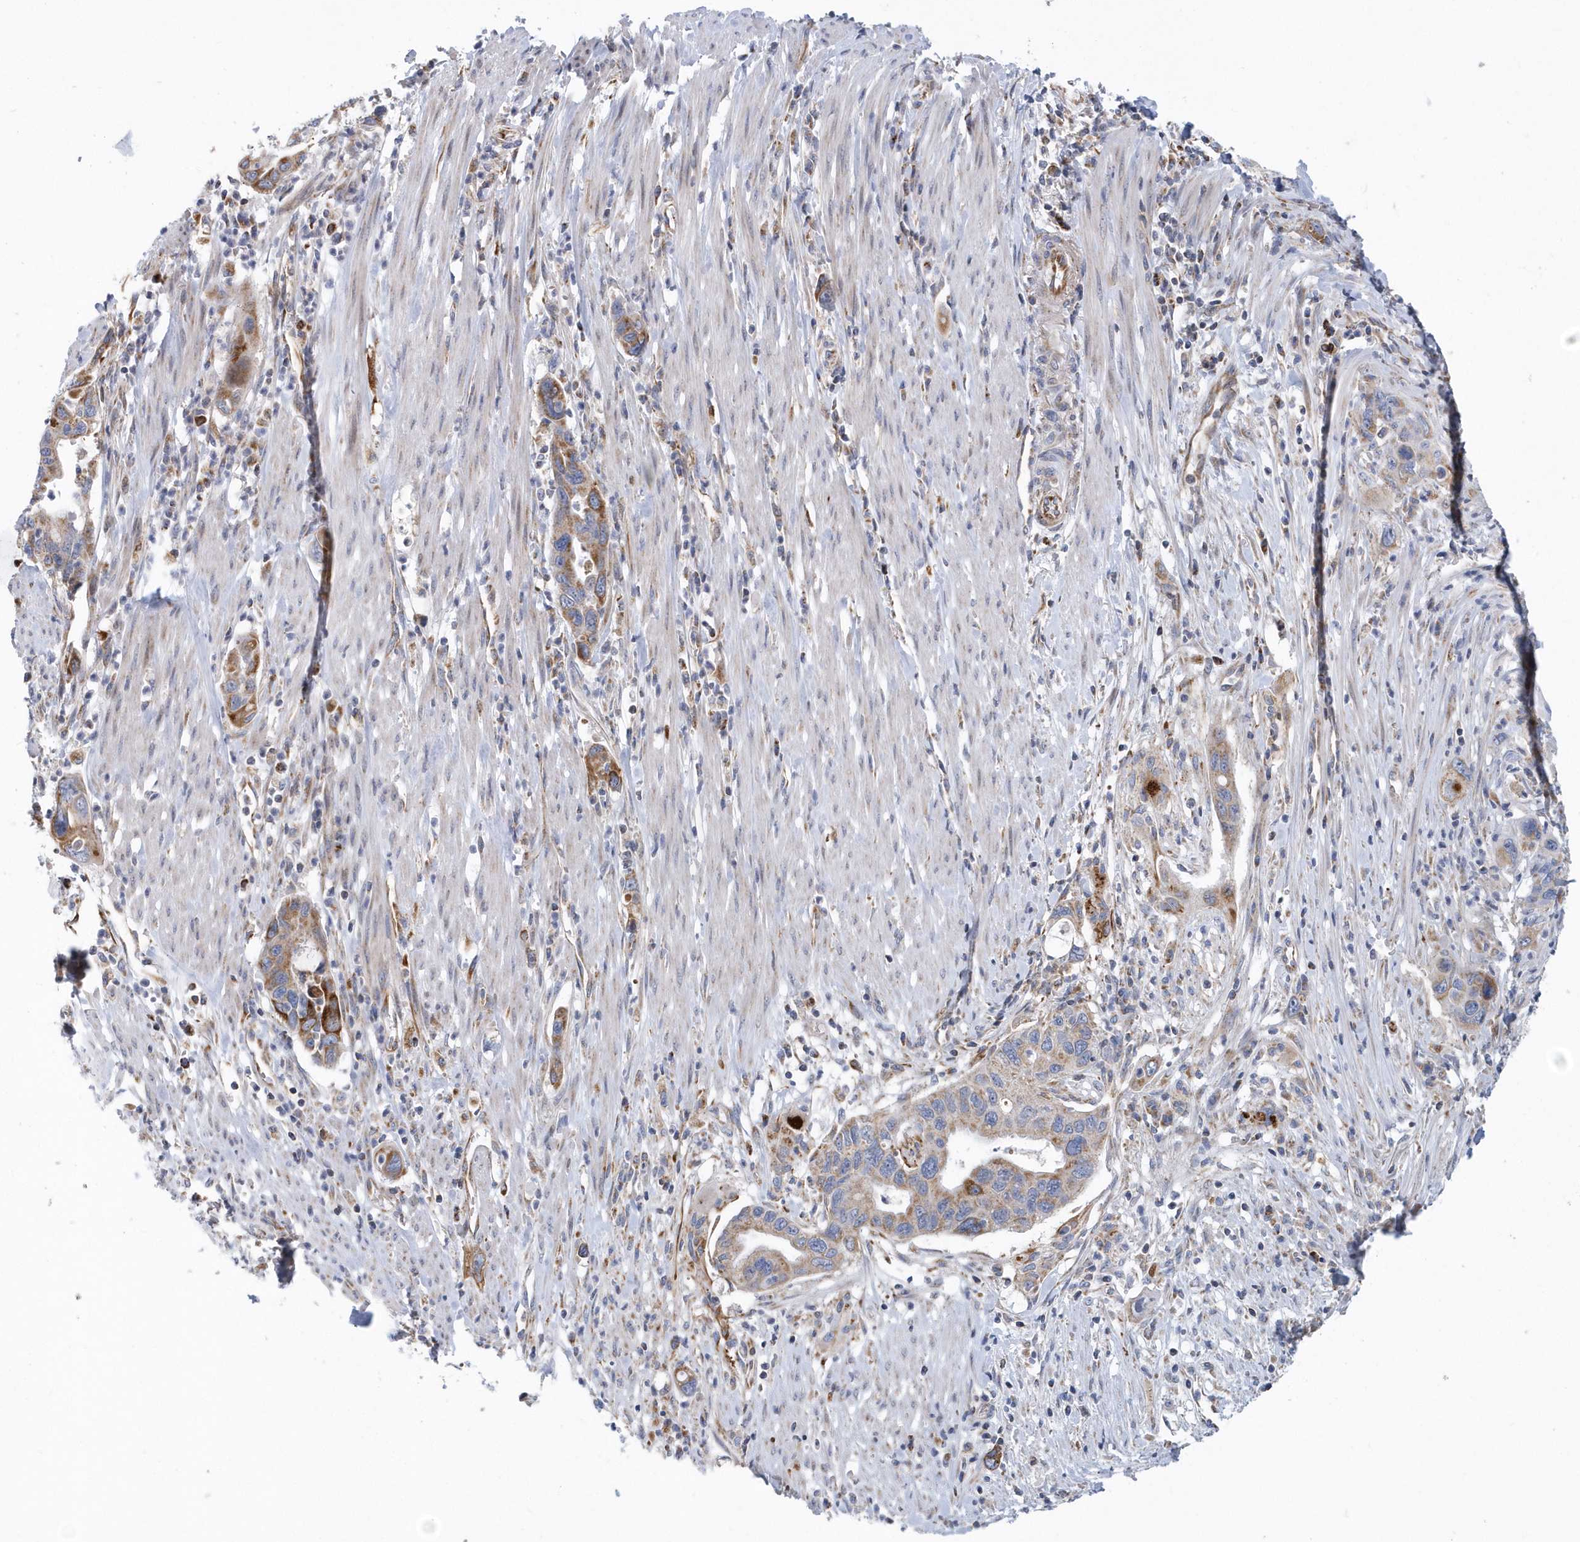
{"staining": {"intensity": "moderate", "quantity": ">75%", "location": "cytoplasmic/membranous"}, "tissue": "pancreatic cancer", "cell_type": "Tumor cells", "image_type": "cancer", "snomed": [{"axis": "morphology", "description": "Adenocarcinoma, NOS"}, {"axis": "topography", "description": "Pancreas"}], "caption": "Immunohistochemical staining of pancreatic cancer (adenocarcinoma) exhibits medium levels of moderate cytoplasmic/membranous protein positivity in about >75% of tumor cells.", "gene": "VWA5B2", "patient": {"sex": "female", "age": 71}}